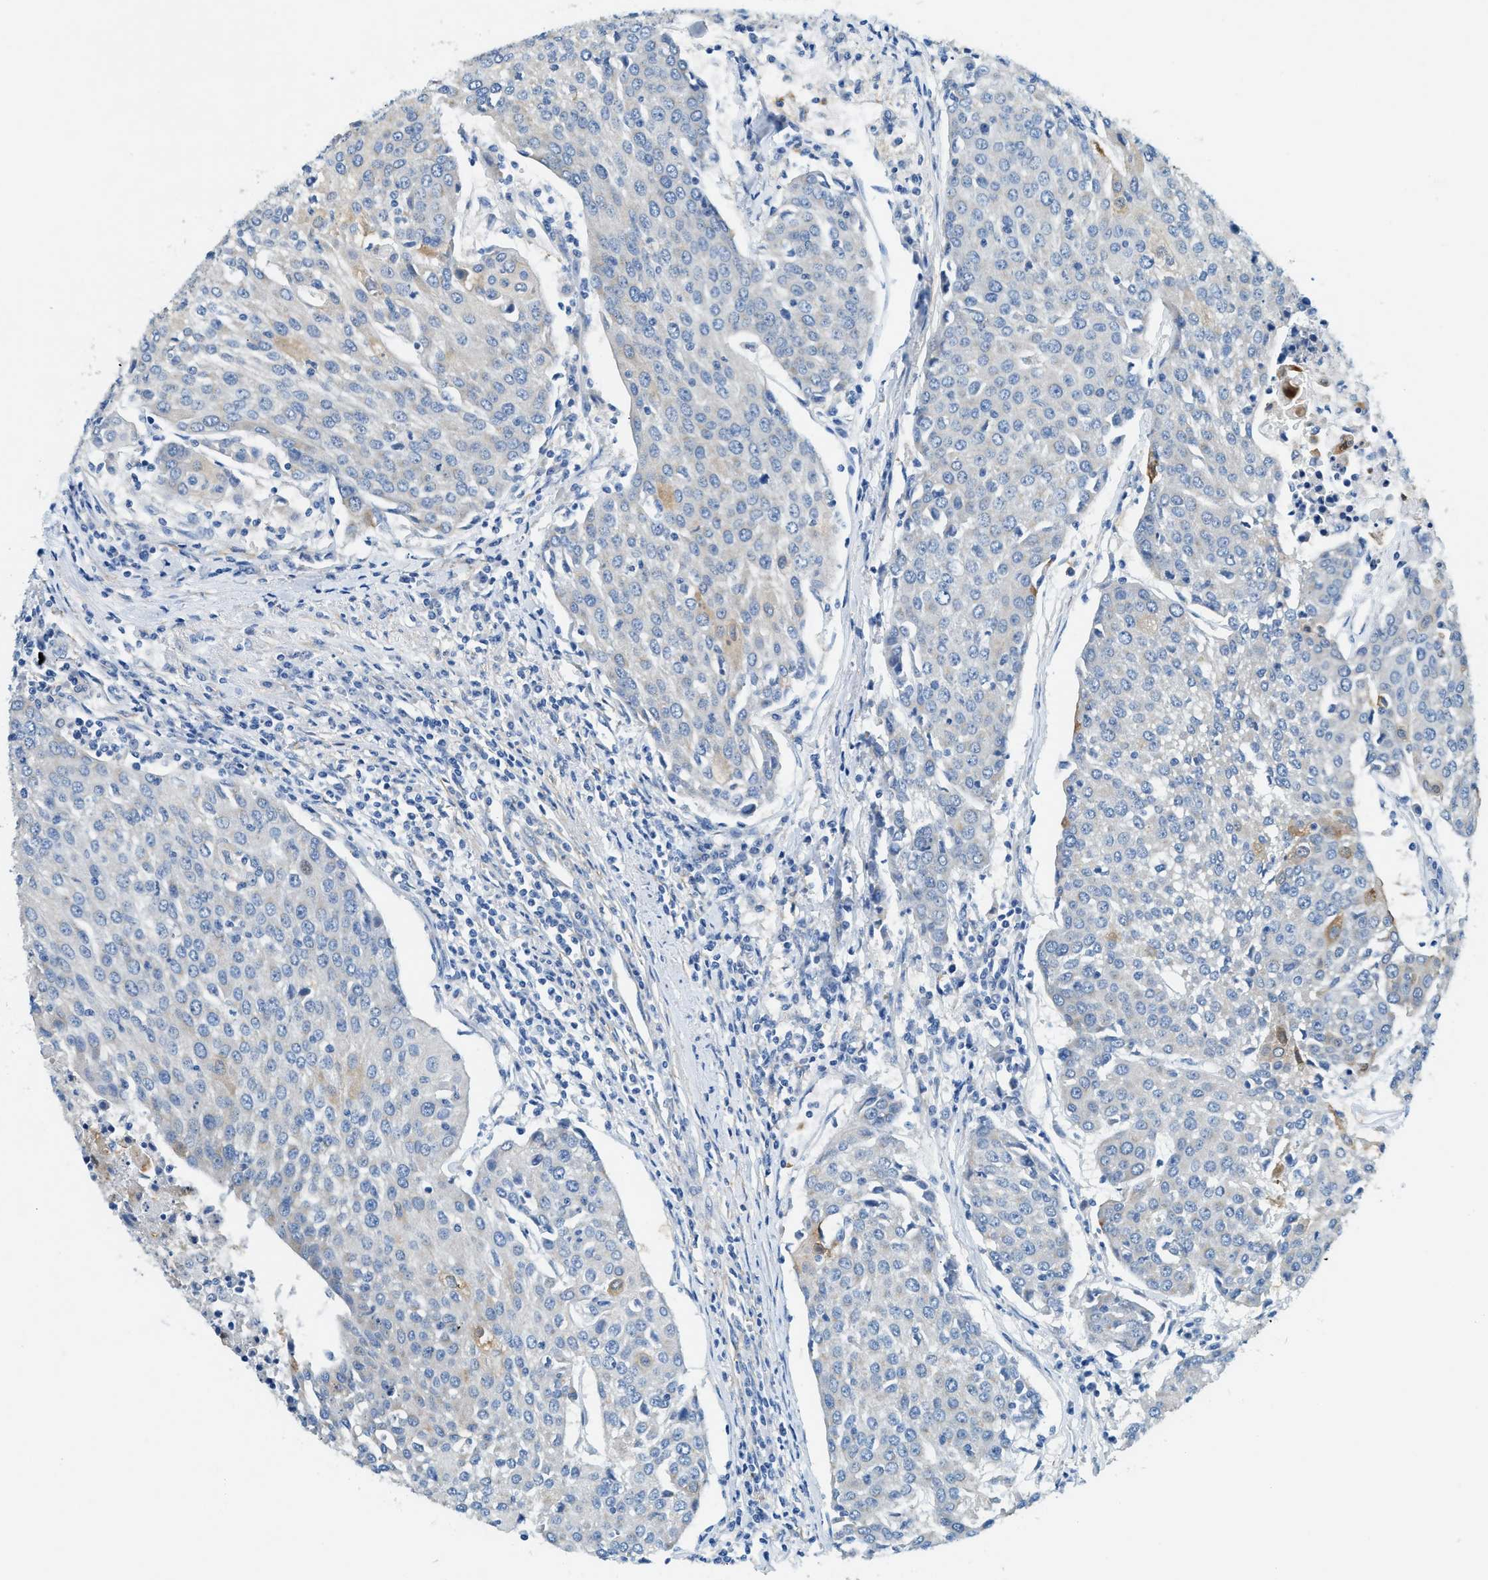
{"staining": {"intensity": "negative", "quantity": "none", "location": "none"}, "tissue": "urothelial cancer", "cell_type": "Tumor cells", "image_type": "cancer", "snomed": [{"axis": "morphology", "description": "Urothelial carcinoma, High grade"}, {"axis": "topography", "description": "Urinary bladder"}], "caption": "Tumor cells are negative for protein expression in human urothelial cancer.", "gene": "ZDHHC13", "patient": {"sex": "female", "age": 85}}